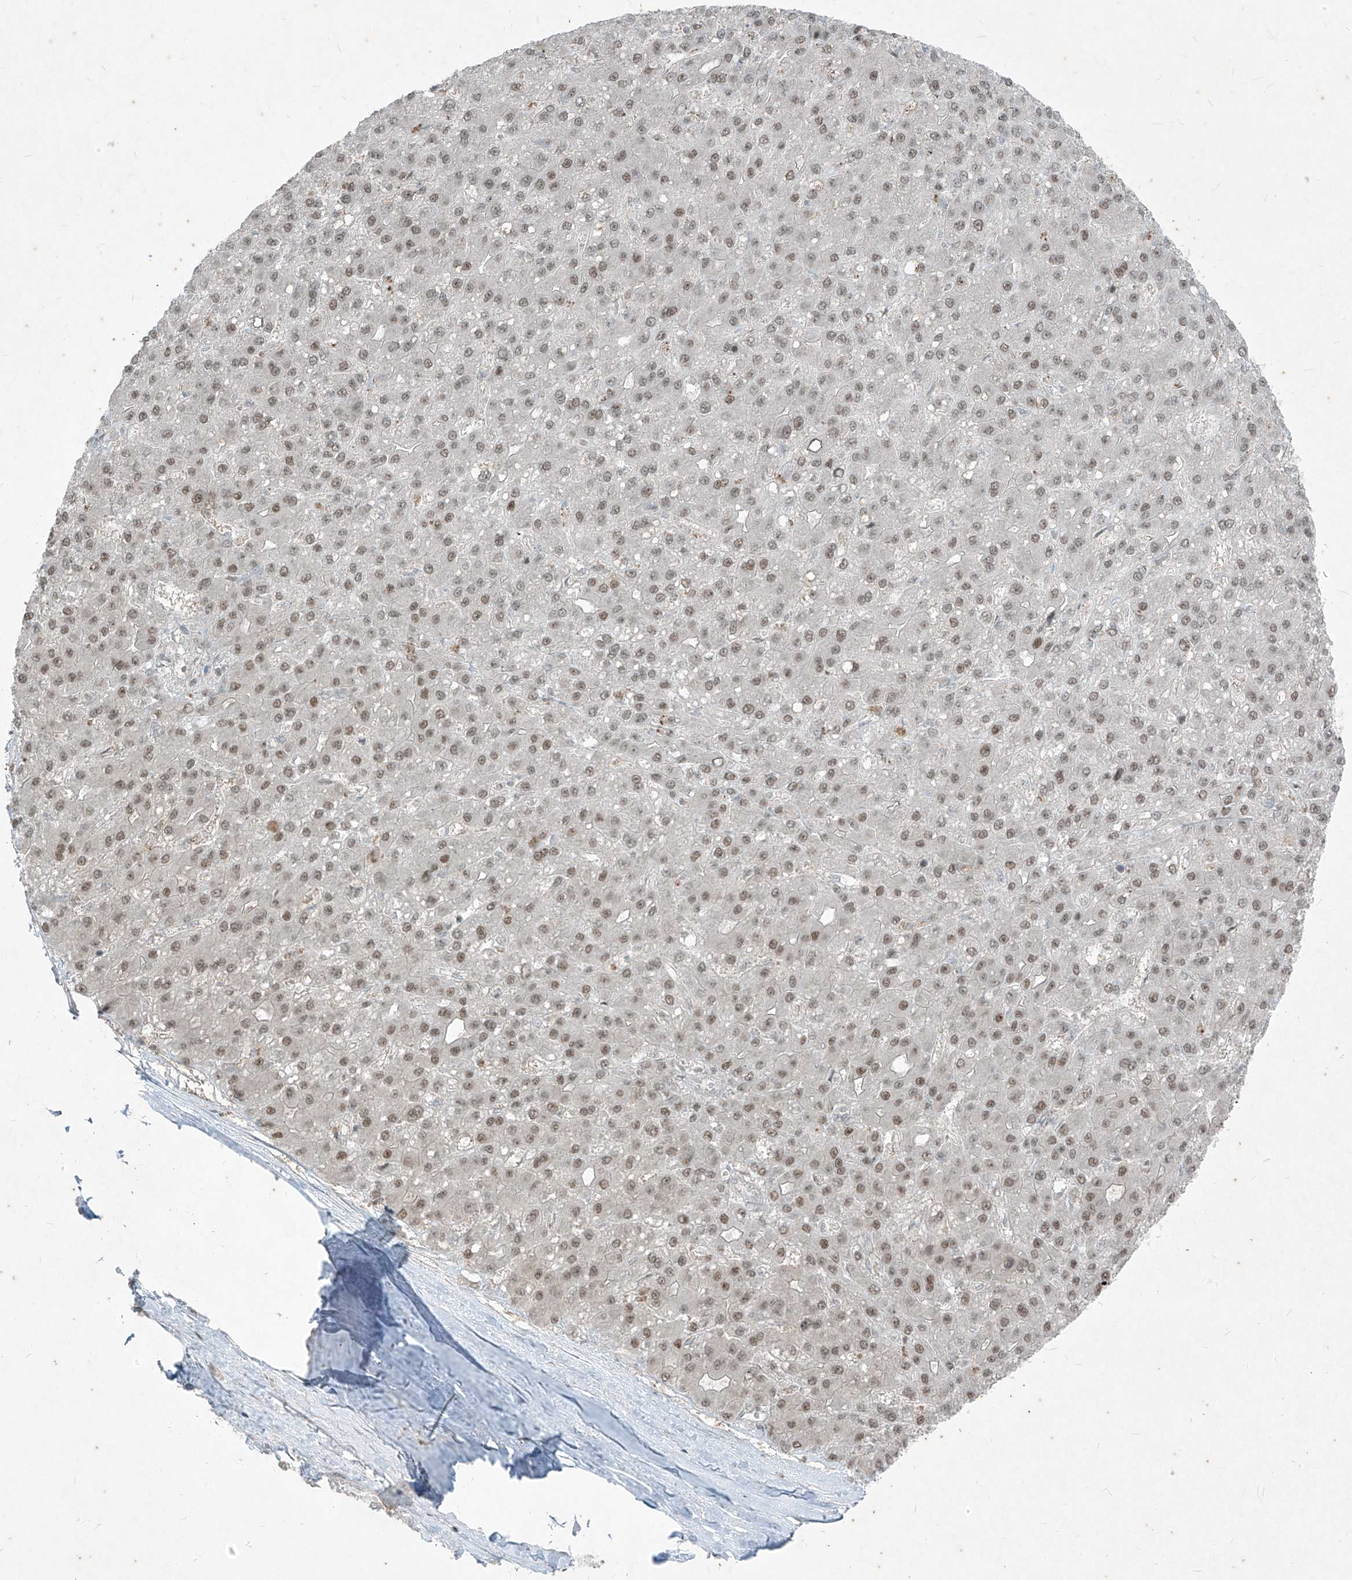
{"staining": {"intensity": "weak", "quantity": ">75%", "location": "nuclear"}, "tissue": "liver cancer", "cell_type": "Tumor cells", "image_type": "cancer", "snomed": [{"axis": "morphology", "description": "Carcinoma, Hepatocellular, NOS"}, {"axis": "topography", "description": "Liver"}], "caption": "Tumor cells reveal low levels of weak nuclear positivity in about >75% of cells in human liver hepatocellular carcinoma.", "gene": "ZNF354B", "patient": {"sex": "male", "age": 67}}